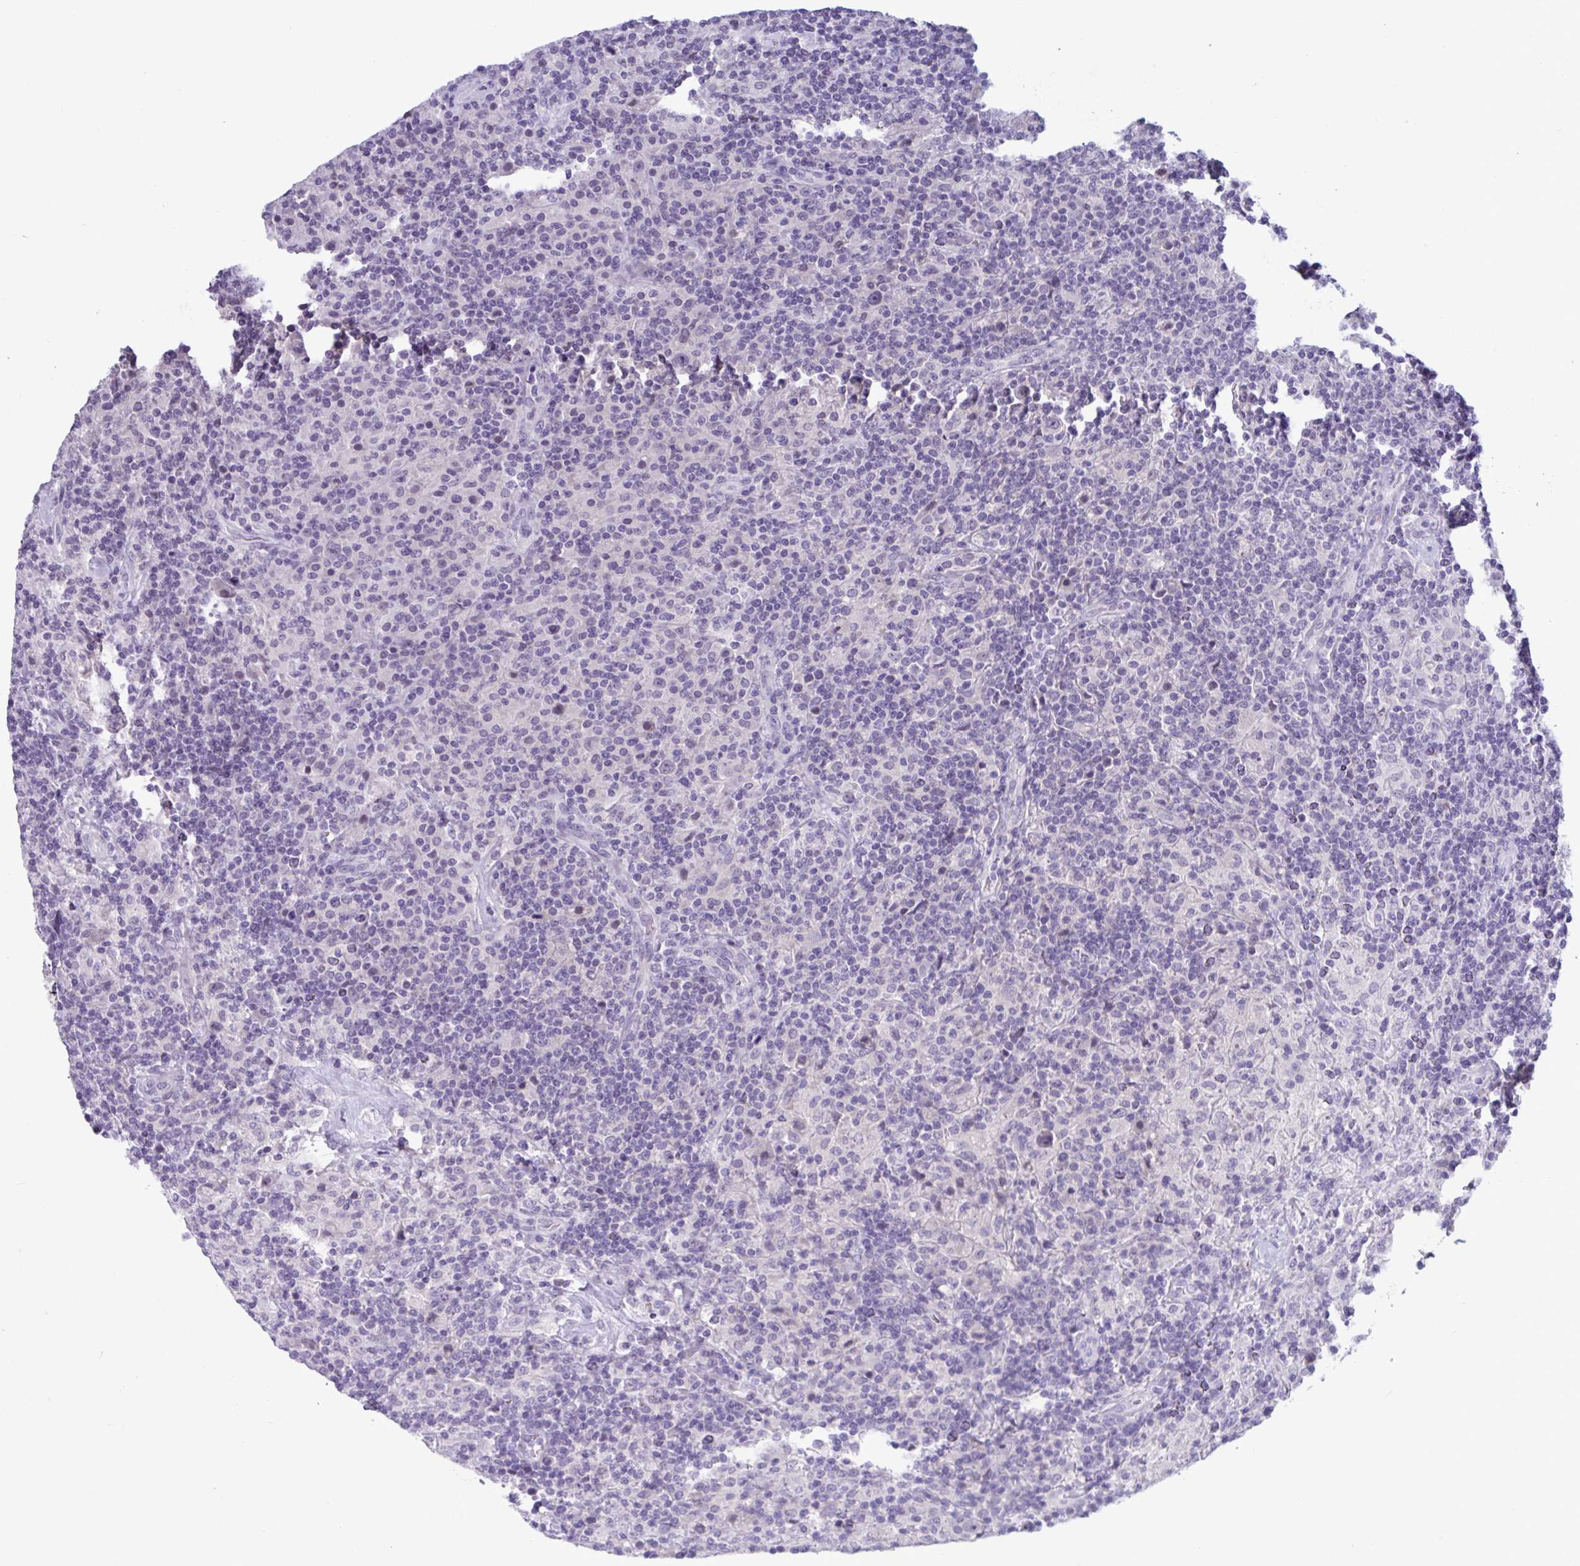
{"staining": {"intensity": "negative", "quantity": "none", "location": "none"}, "tissue": "lymphoma", "cell_type": "Tumor cells", "image_type": "cancer", "snomed": [{"axis": "morphology", "description": "Hodgkin's disease, NOS"}, {"axis": "topography", "description": "Lymph node"}], "caption": "This image is of Hodgkin's disease stained with IHC to label a protein in brown with the nuclei are counter-stained blue. There is no positivity in tumor cells.", "gene": "WNT9B", "patient": {"sex": "male", "age": 70}}